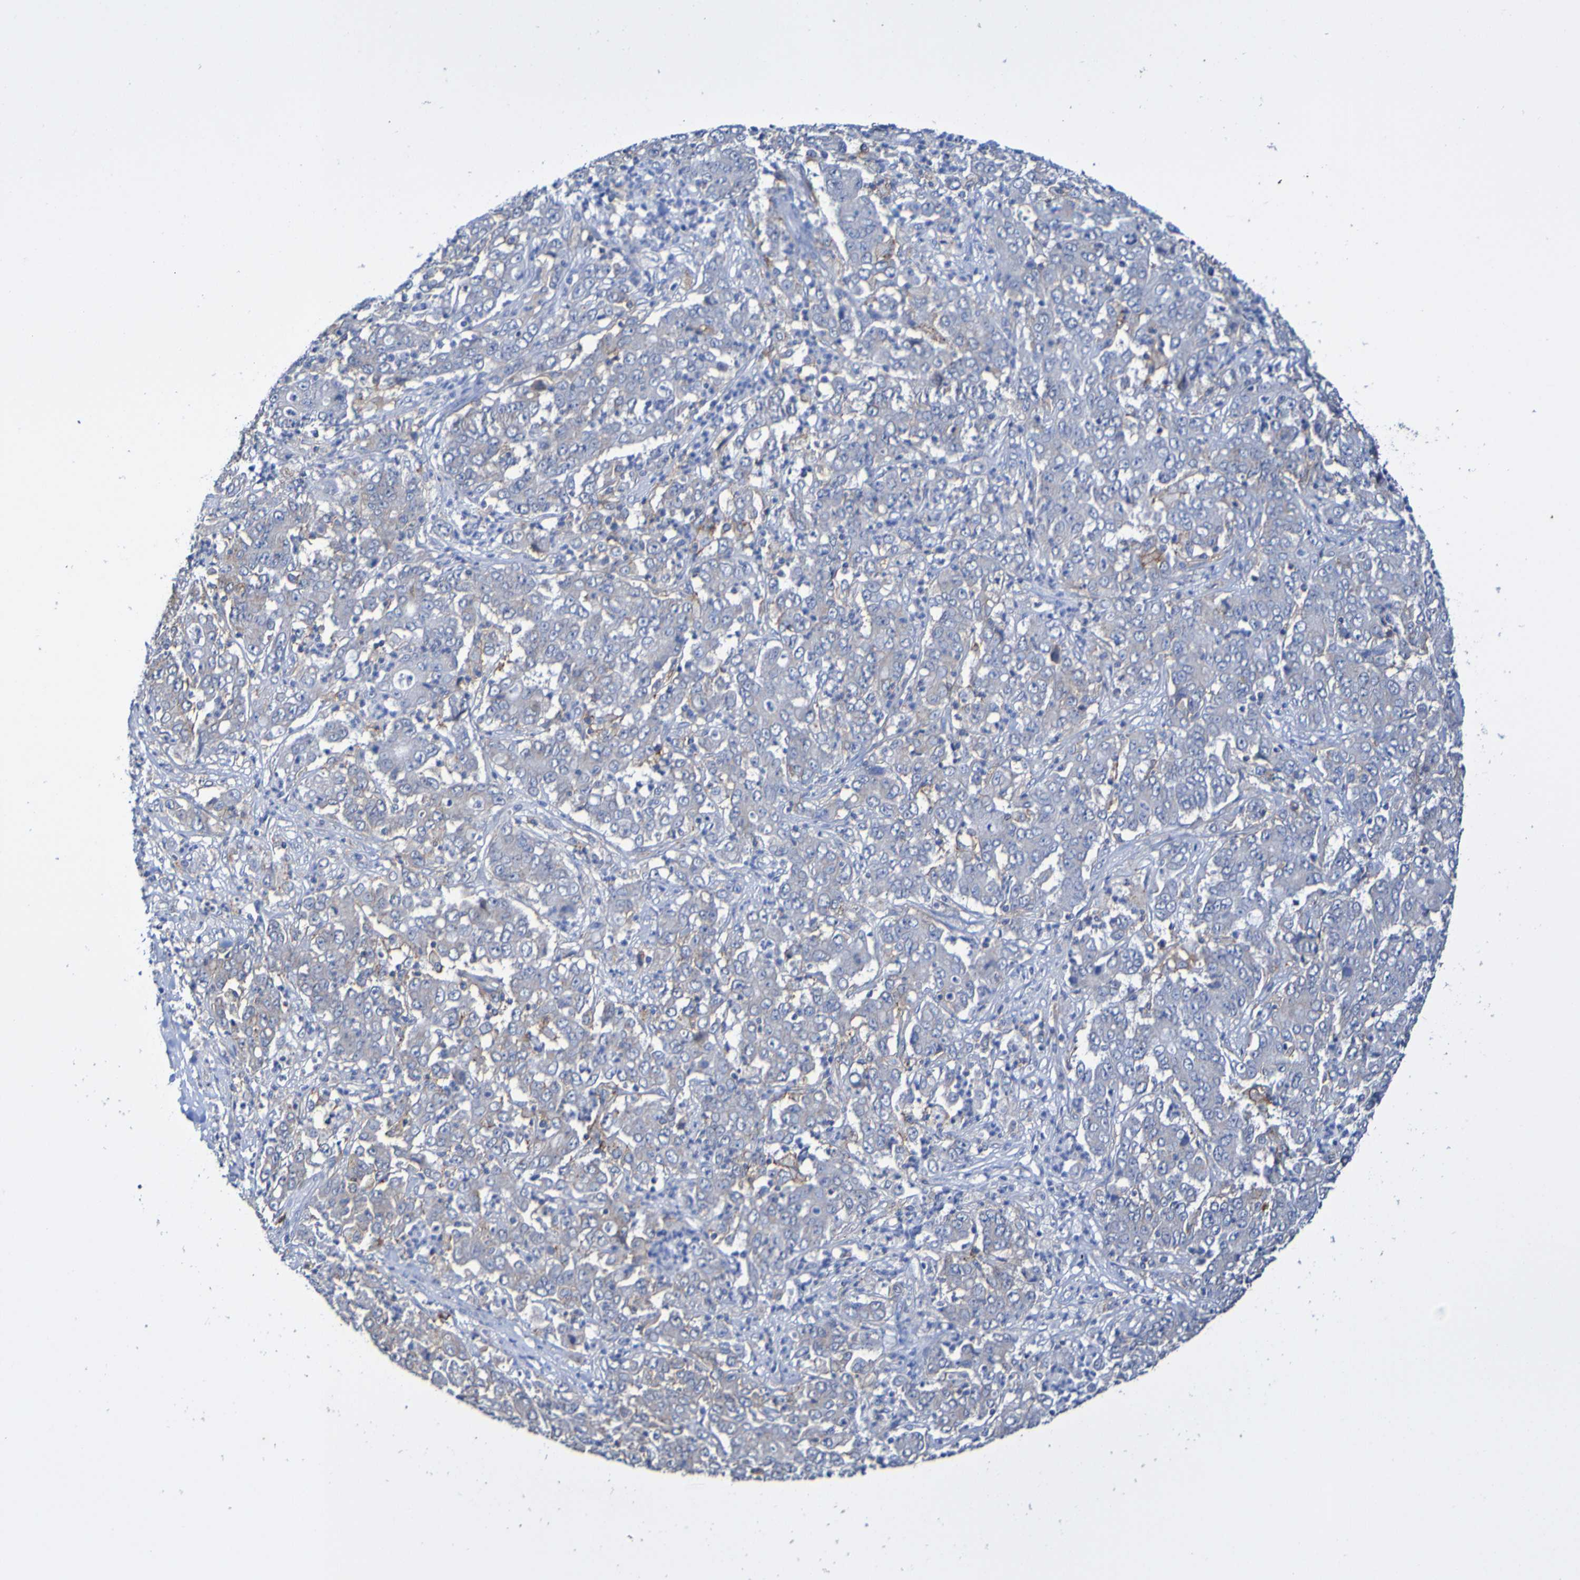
{"staining": {"intensity": "weak", "quantity": "<25%", "location": "cytoplasmic/membranous"}, "tissue": "stomach cancer", "cell_type": "Tumor cells", "image_type": "cancer", "snomed": [{"axis": "morphology", "description": "Adenocarcinoma, NOS"}, {"axis": "topography", "description": "Stomach, lower"}], "caption": "Immunohistochemistry image of human stomach cancer (adenocarcinoma) stained for a protein (brown), which demonstrates no positivity in tumor cells. (DAB IHC, high magnification).", "gene": "SLC3A2", "patient": {"sex": "female", "age": 71}}